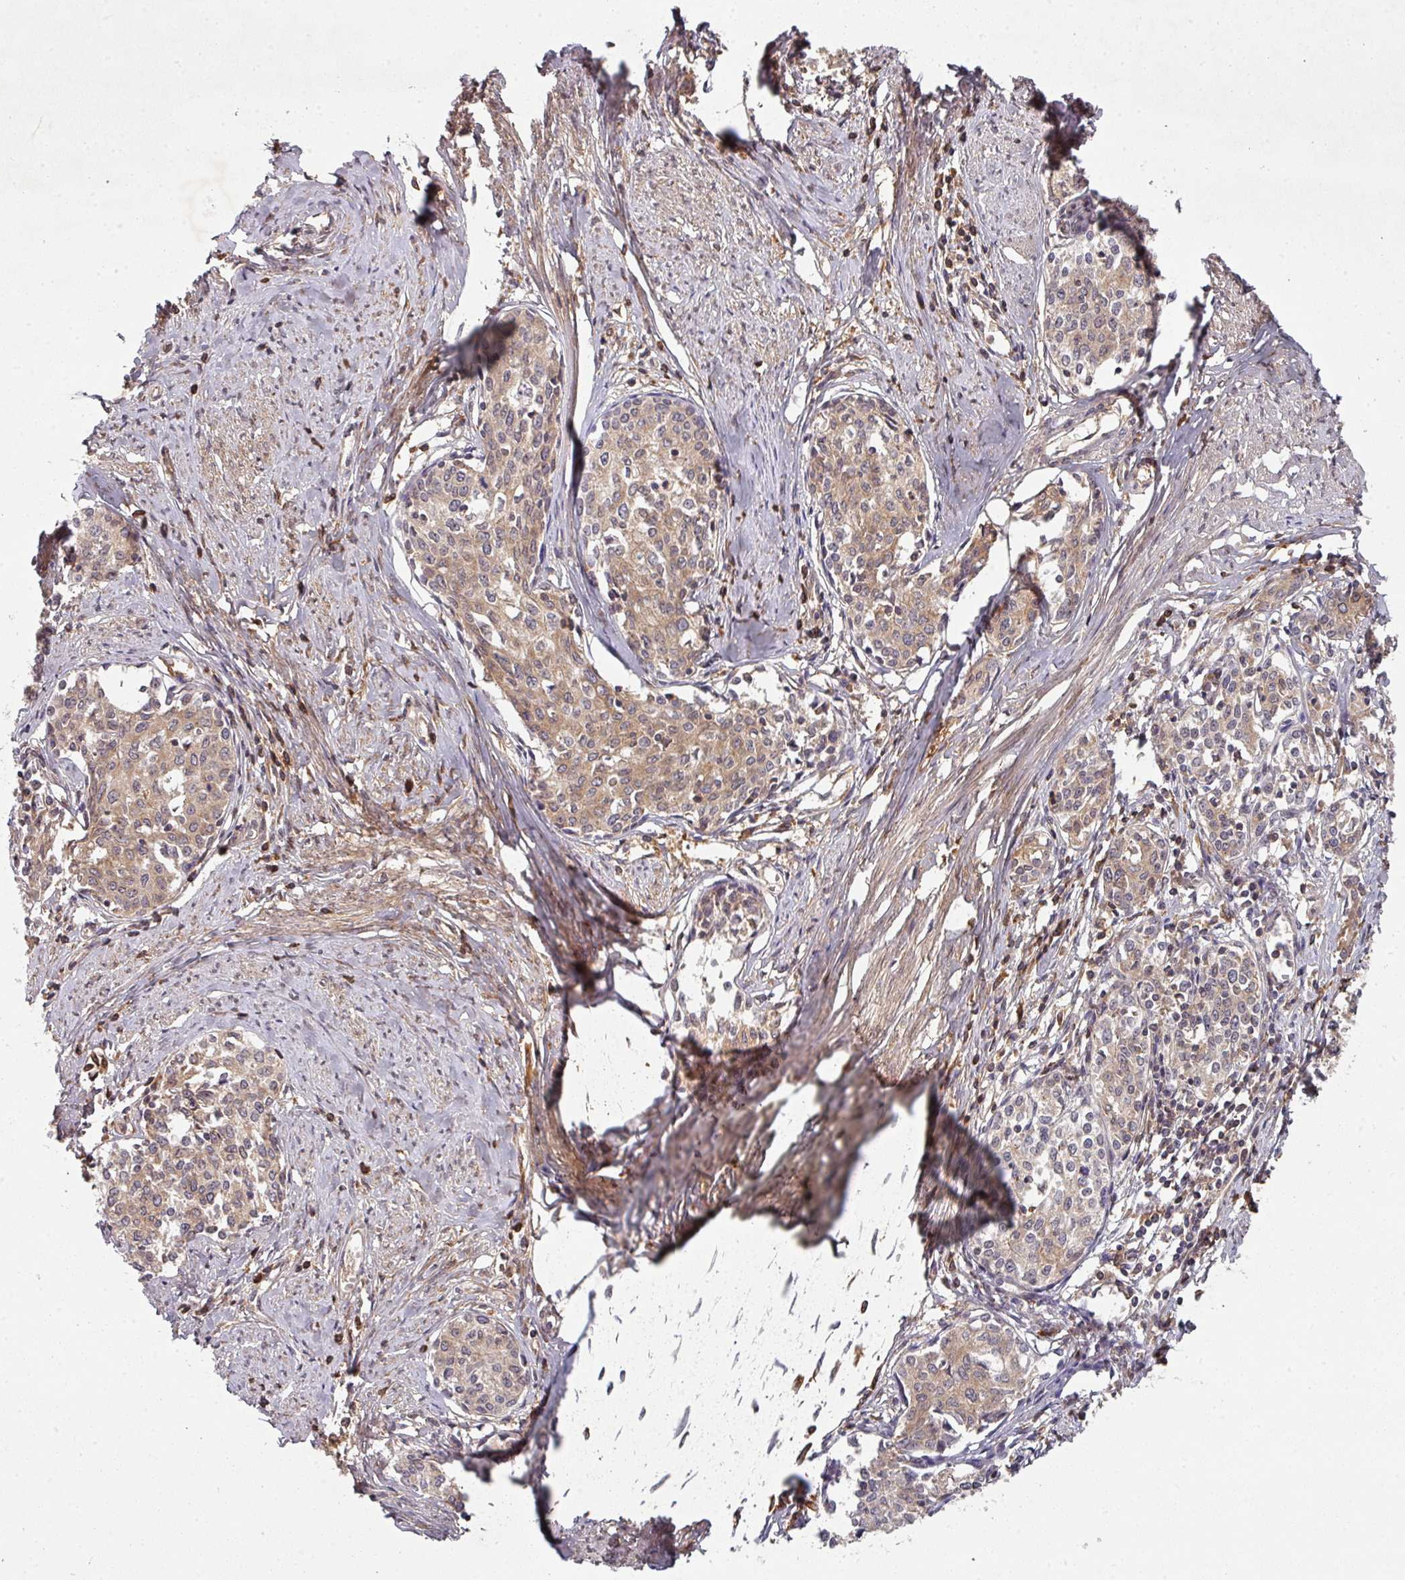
{"staining": {"intensity": "moderate", "quantity": ">75%", "location": "cytoplasmic/membranous,nuclear"}, "tissue": "cervical cancer", "cell_type": "Tumor cells", "image_type": "cancer", "snomed": [{"axis": "morphology", "description": "Squamous cell carcinoma, NOS"}, {"axis": "morphology", "description": "Adenocarcinoma, NOS"}, {"axis": "topography", "description": "Cervix"}], "caption": "Brown immunohistochemical staining in cervical adenocarcinoma shows moderate cytoplasmic/membranous and nuclear positivity in about >75% of tumor cells.", "gene": "CAMLG", "patient": {"sex": "female", "age": 52}}